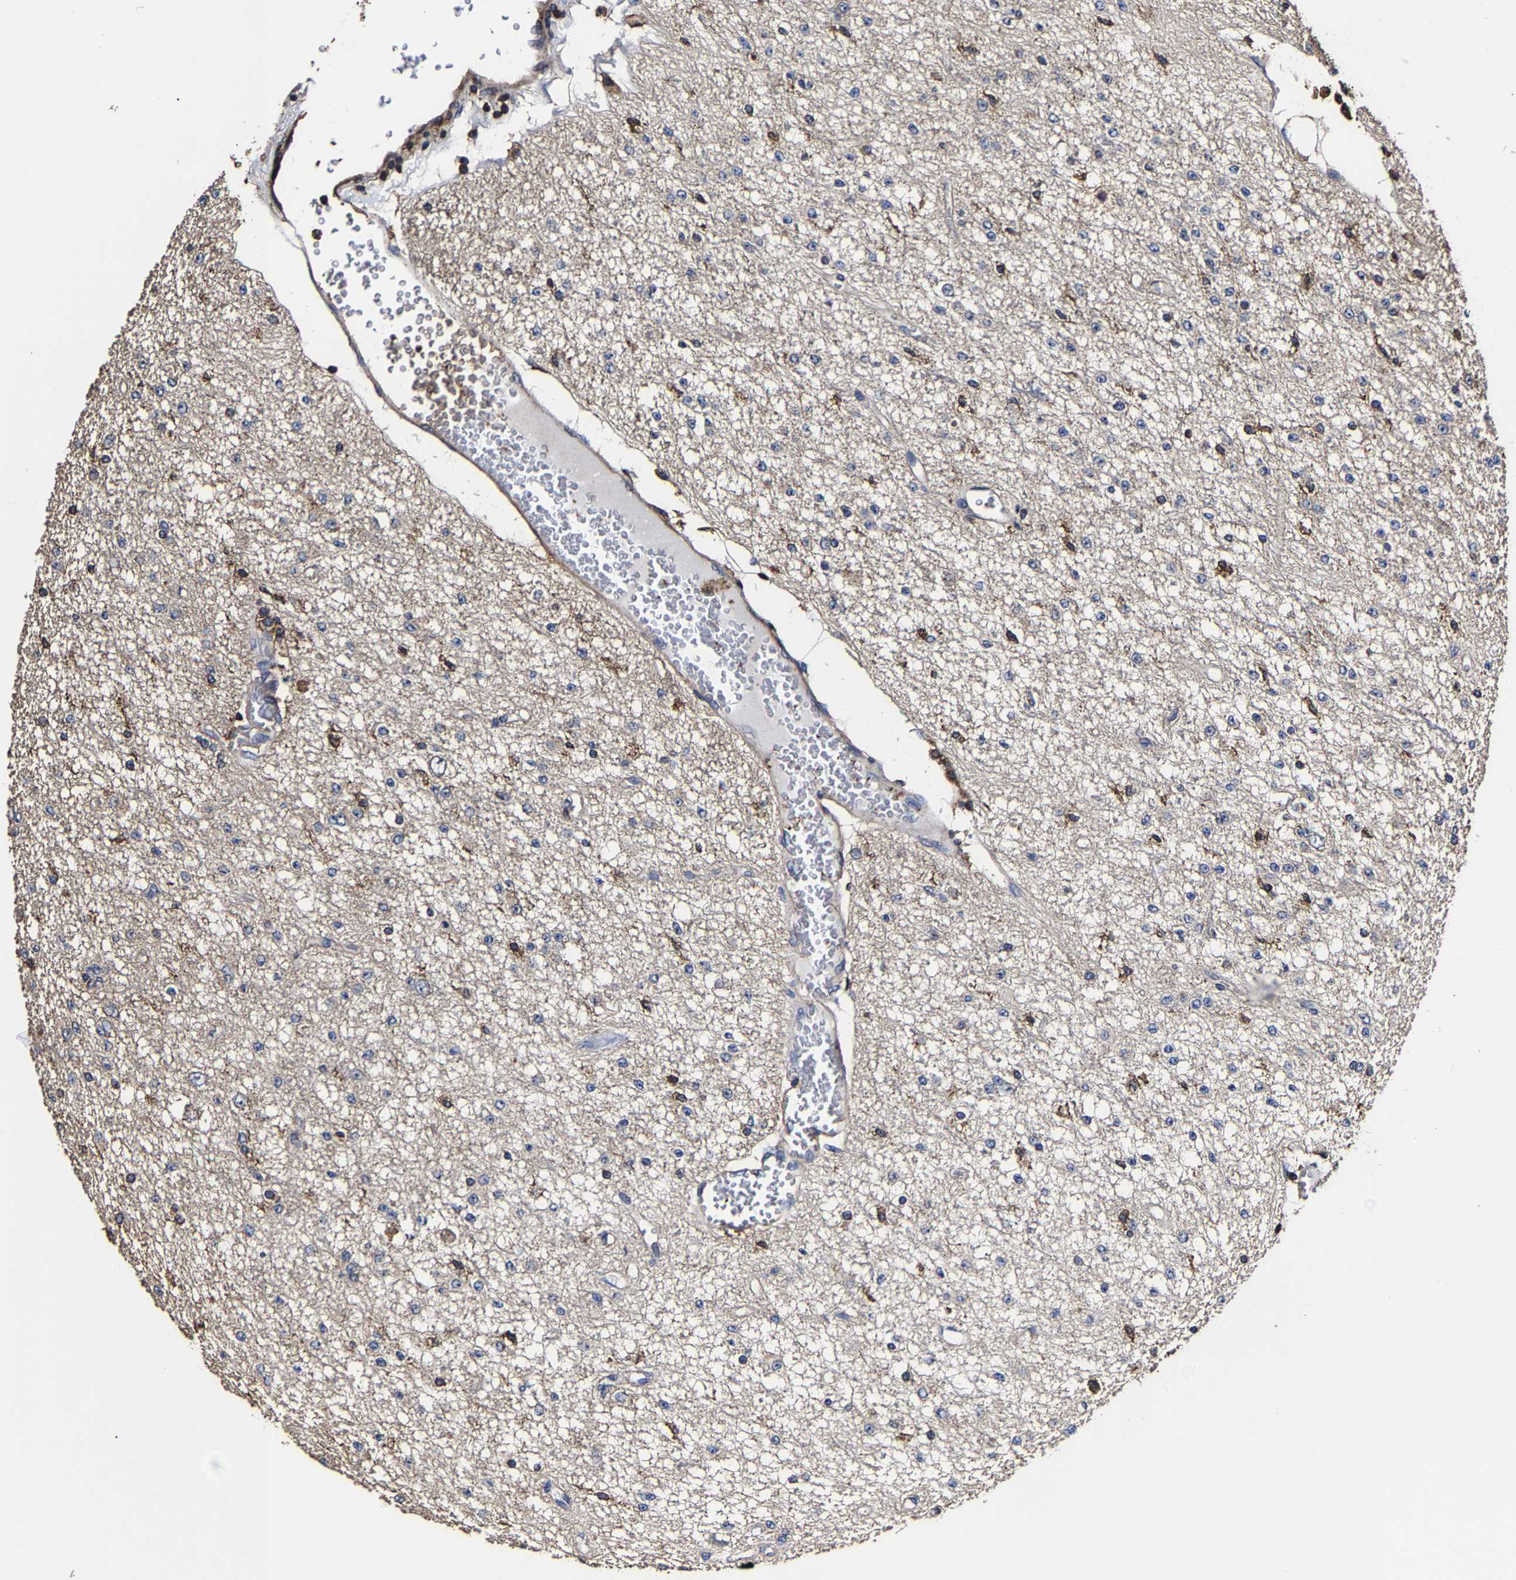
{"staining": {"intensity": "negative", "quantity": "none", "location": "none"}, "tissue": "glioma", "cell_type": "Tumor cells", "image_type": "cancer", "snomed": [{"axis": "morphology", "description": "Glioma, malignant, Low grade"}, {"axis": "topography", "description": "Brain"}], "caption": "Human malignant glioma (low-grade) stained for a protein using immunohistochemistry reveals no expression in tumor cells.", "gene": "SSH3", "patient": {"sex": "male", "age": 38}}